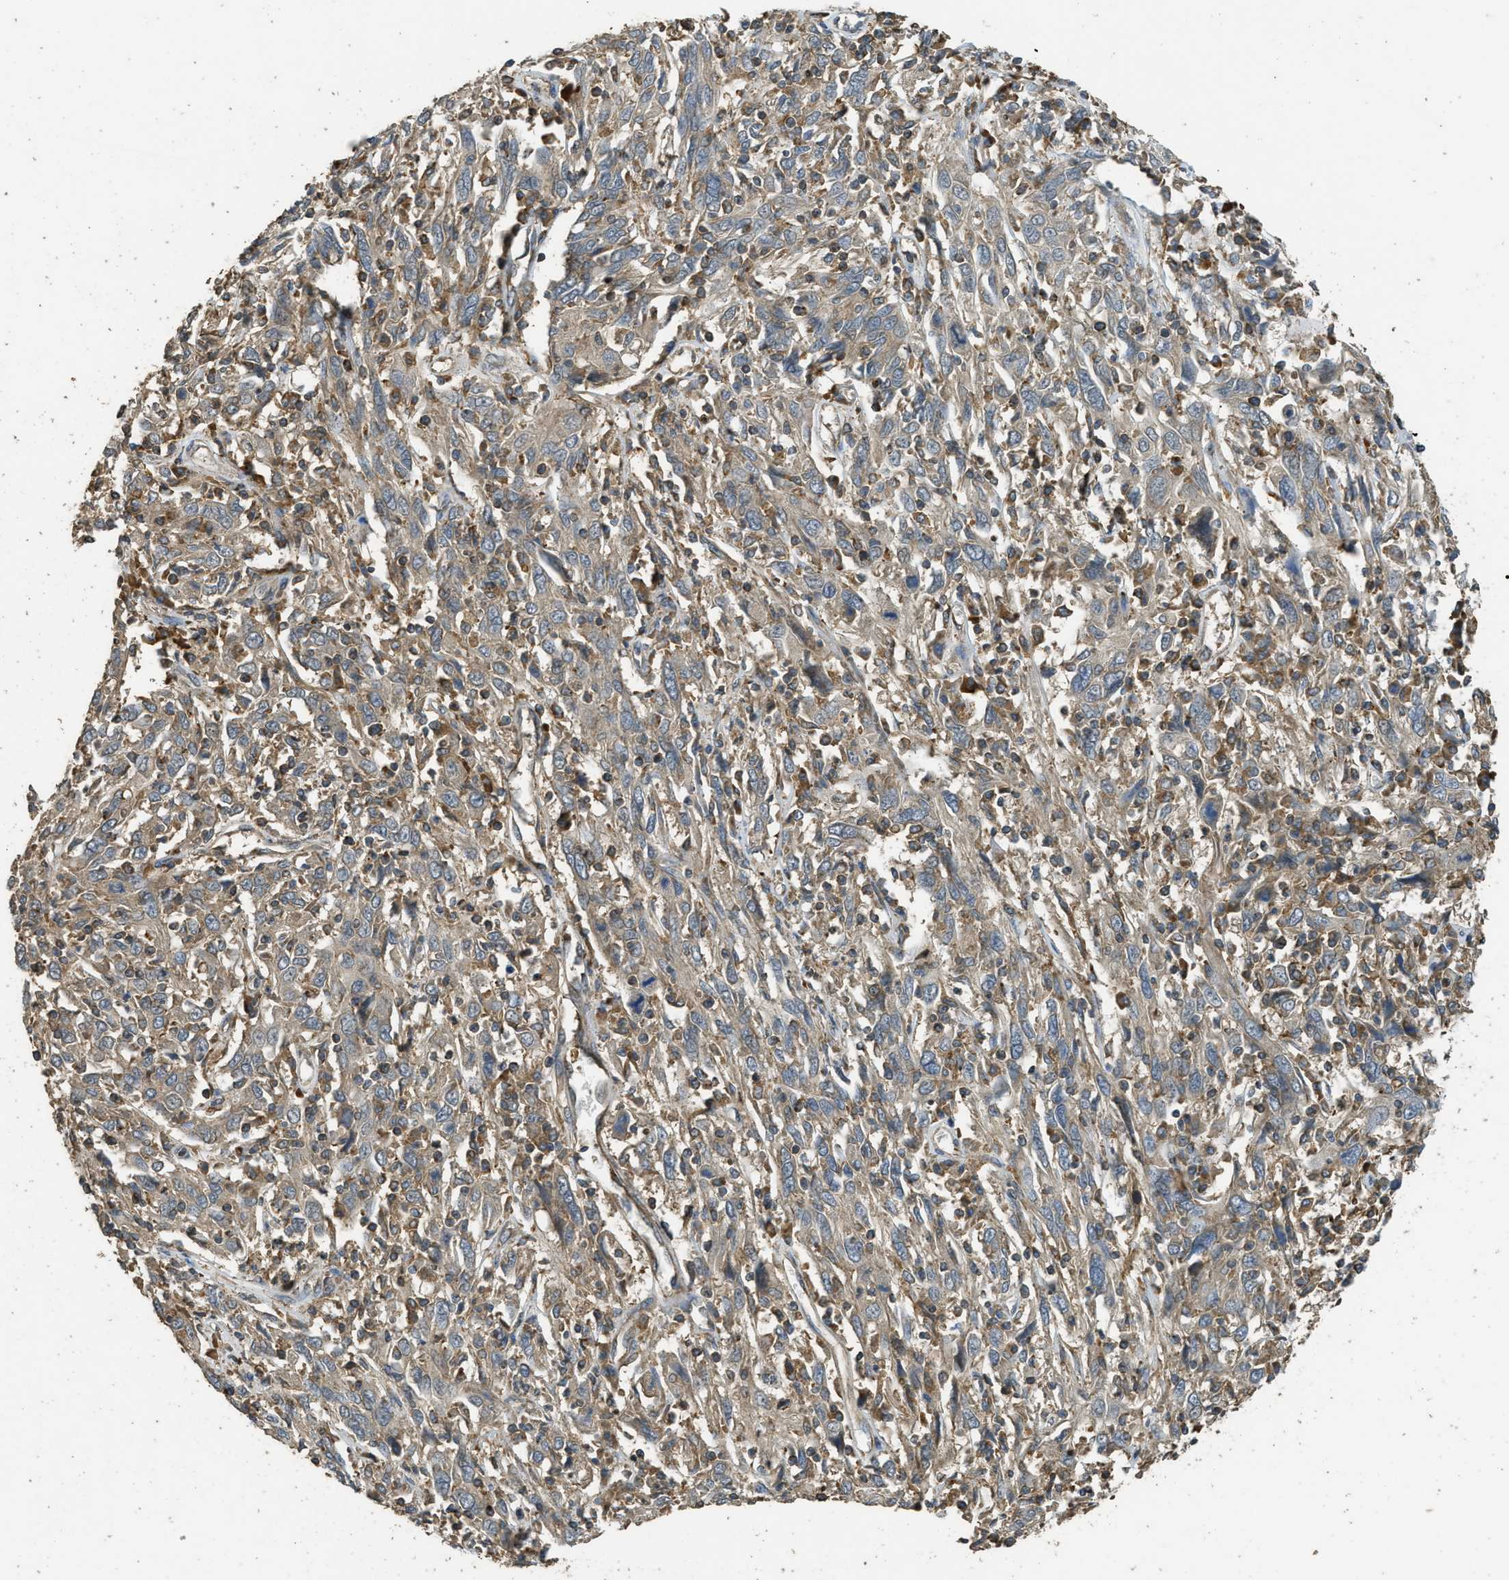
{"staining": {"intensity": "moderate", "quantity": ">75%", "location": "cytoplasmic/membranous"}, "tissue": "cervical cancer", "cell_type": "Tumor cells", "image_type": "cancer", "snomed": [{"axis": "morphology", "description": "Squamous cell carcinoma, NOS"}, {"axis": "topography", "description": "Cervix"}], "caption": "Cervical cancer (squamous cell carcinoma) tissue reveals moderate cytoplasmic/membranous positivity in approximately >75% of tumor cells, visualized by immunohistochemistry.", "gene": "PPP6R3", "patient": {"sex": "female", "age": 46}}